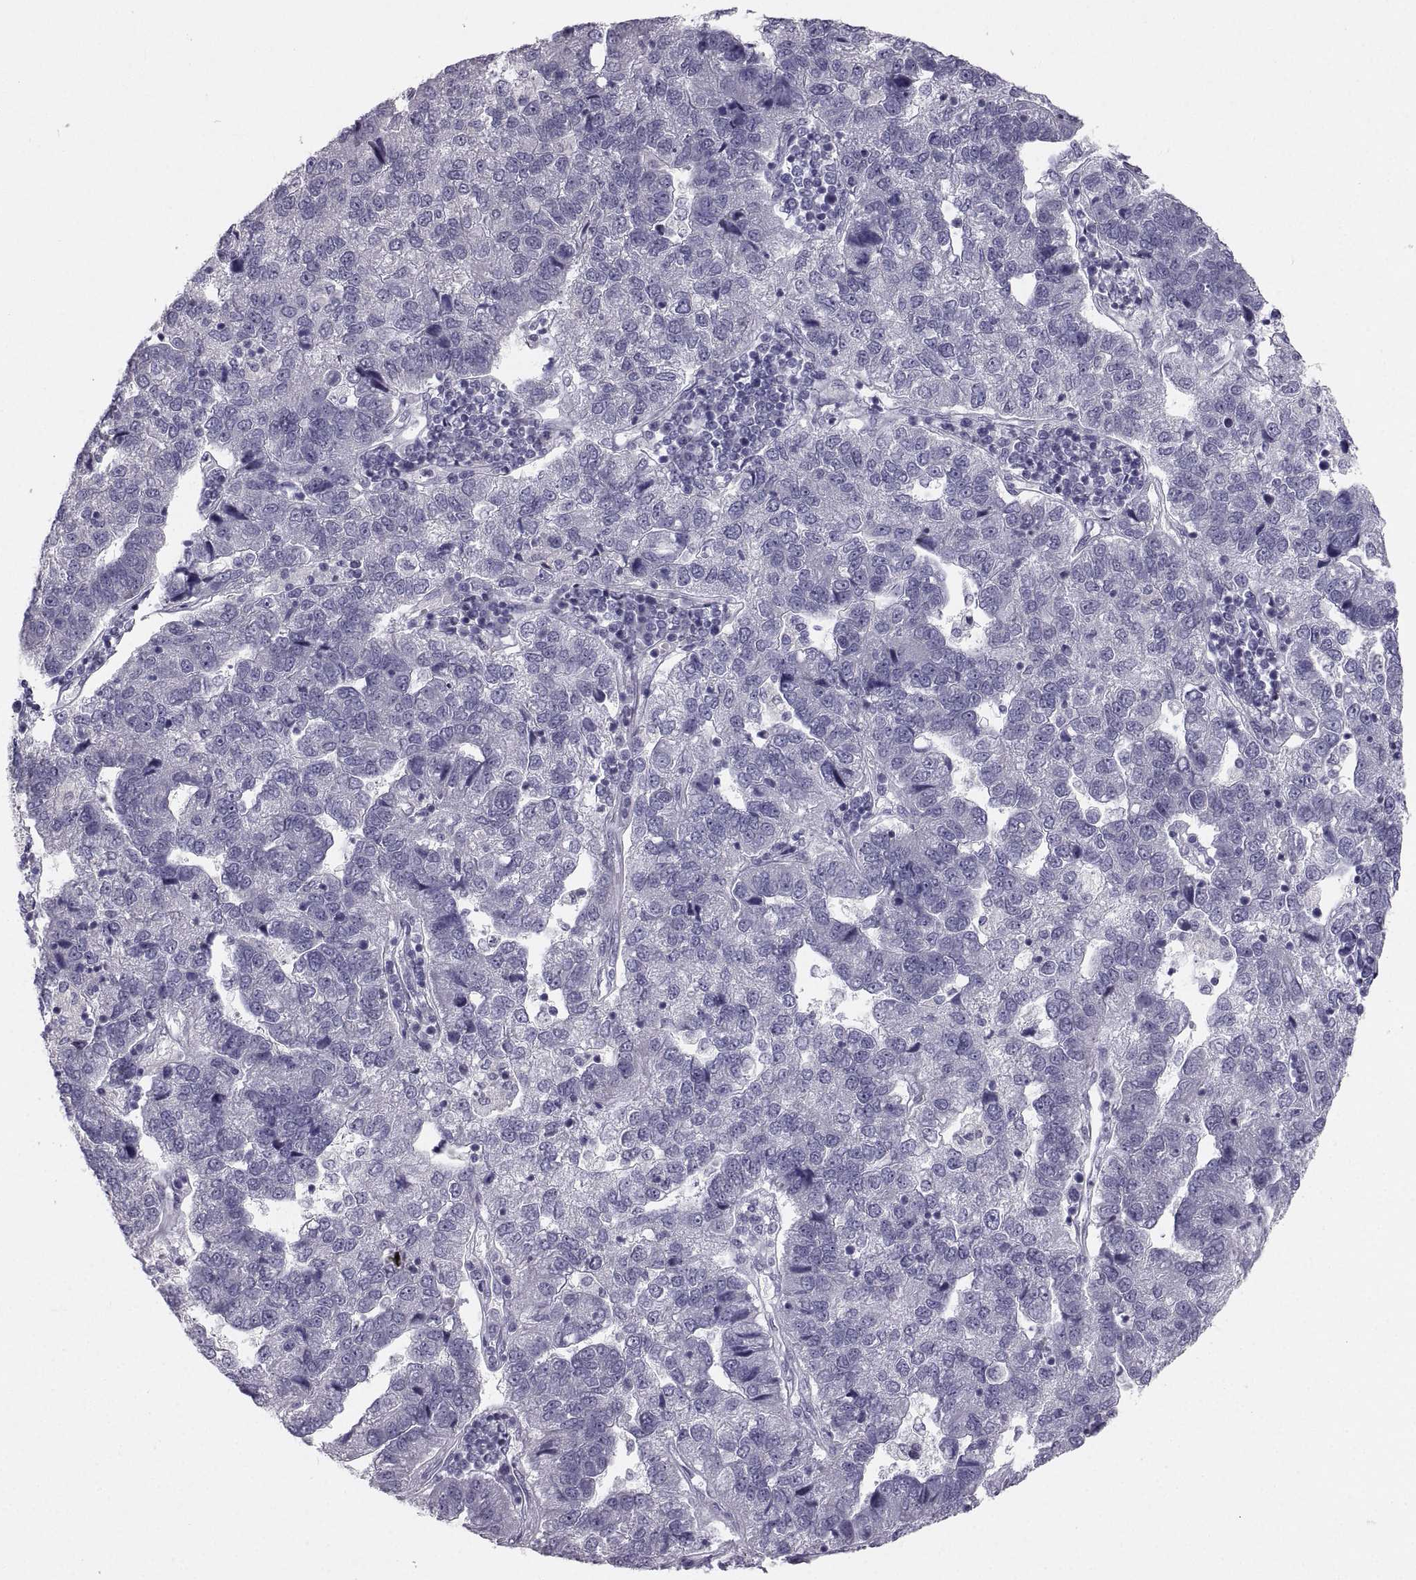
{"staining": {"intensity": "negative", "quantity": "none", "location": "none"}, "tissue": "pancreatic cancer", "cell_type": "Tumor cells", "image_type": "cancer", "snomed": [{"axis": "morphology", "description": "Adenocarcinoma, NOS"}, {"axis": "topography", "description": "Pancreas"}], "caption": "Immunohistochemical staining of human pancreatic cancer (adenocarcinoma) displays no significant expression in tumor cells.", "gene": "ZNF185", "patient": {"sex": "female", "age": 61}}